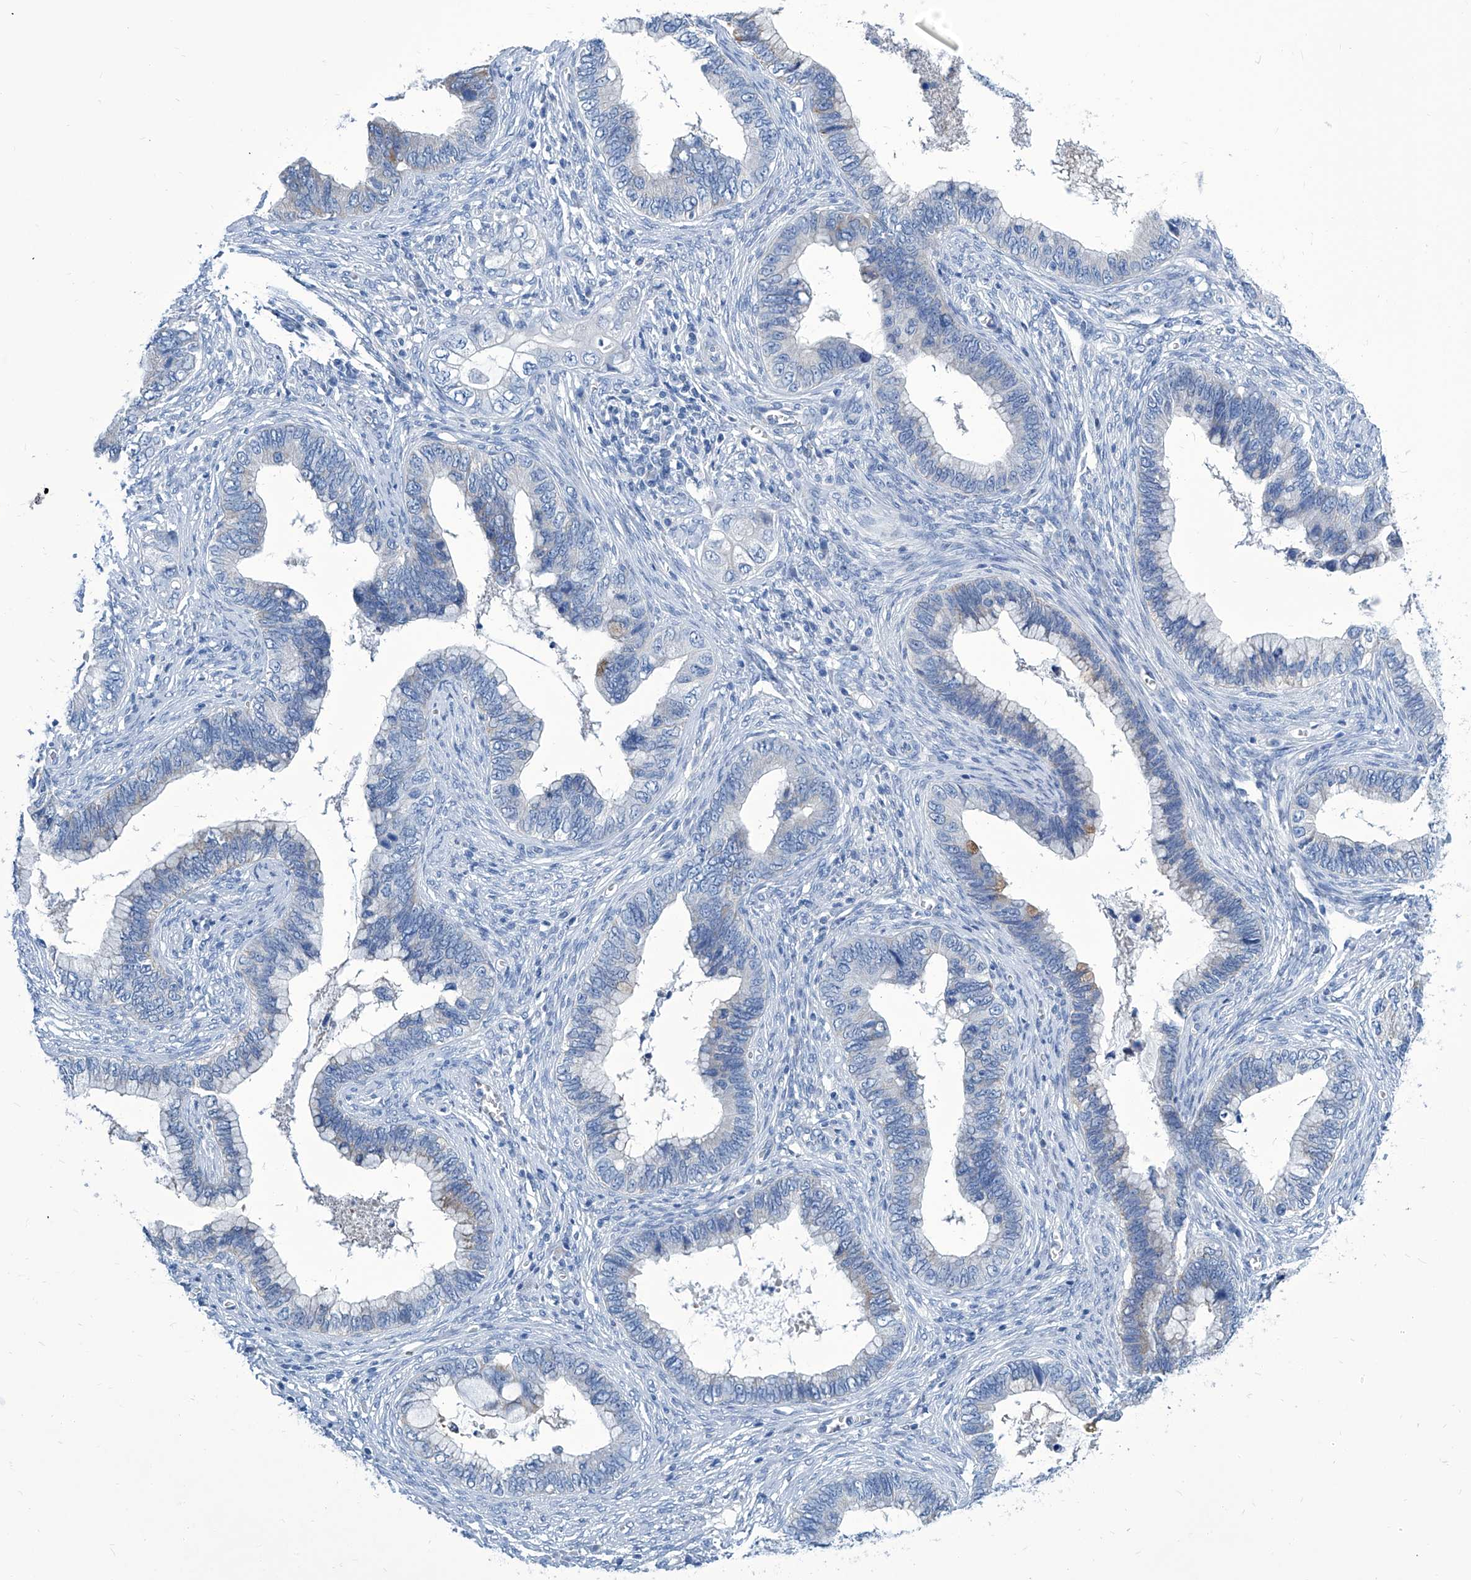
{"staining": {"intensity": "negative", "quantity": "none", "location": "none"}, "tissue": "cervical cancer", "cell_type": "Tumor cells", "image_type": "cancer", "snomed": [{"axis": "morphology", "description": "Adenocarcinoma, NOS"}, {"axis": "topography", "description": "Cervix"}], "caption": "High magnification brightfield microscopy of adenocarcinoma (cervical) stained with DAB (3,3'-diaminobenzidine) (brown) and counterstained with hematoxylin (blue): tumor cells show no significant expression.", "gene": "ZNF519", "patient": {"sex": "female", "age": 44}}